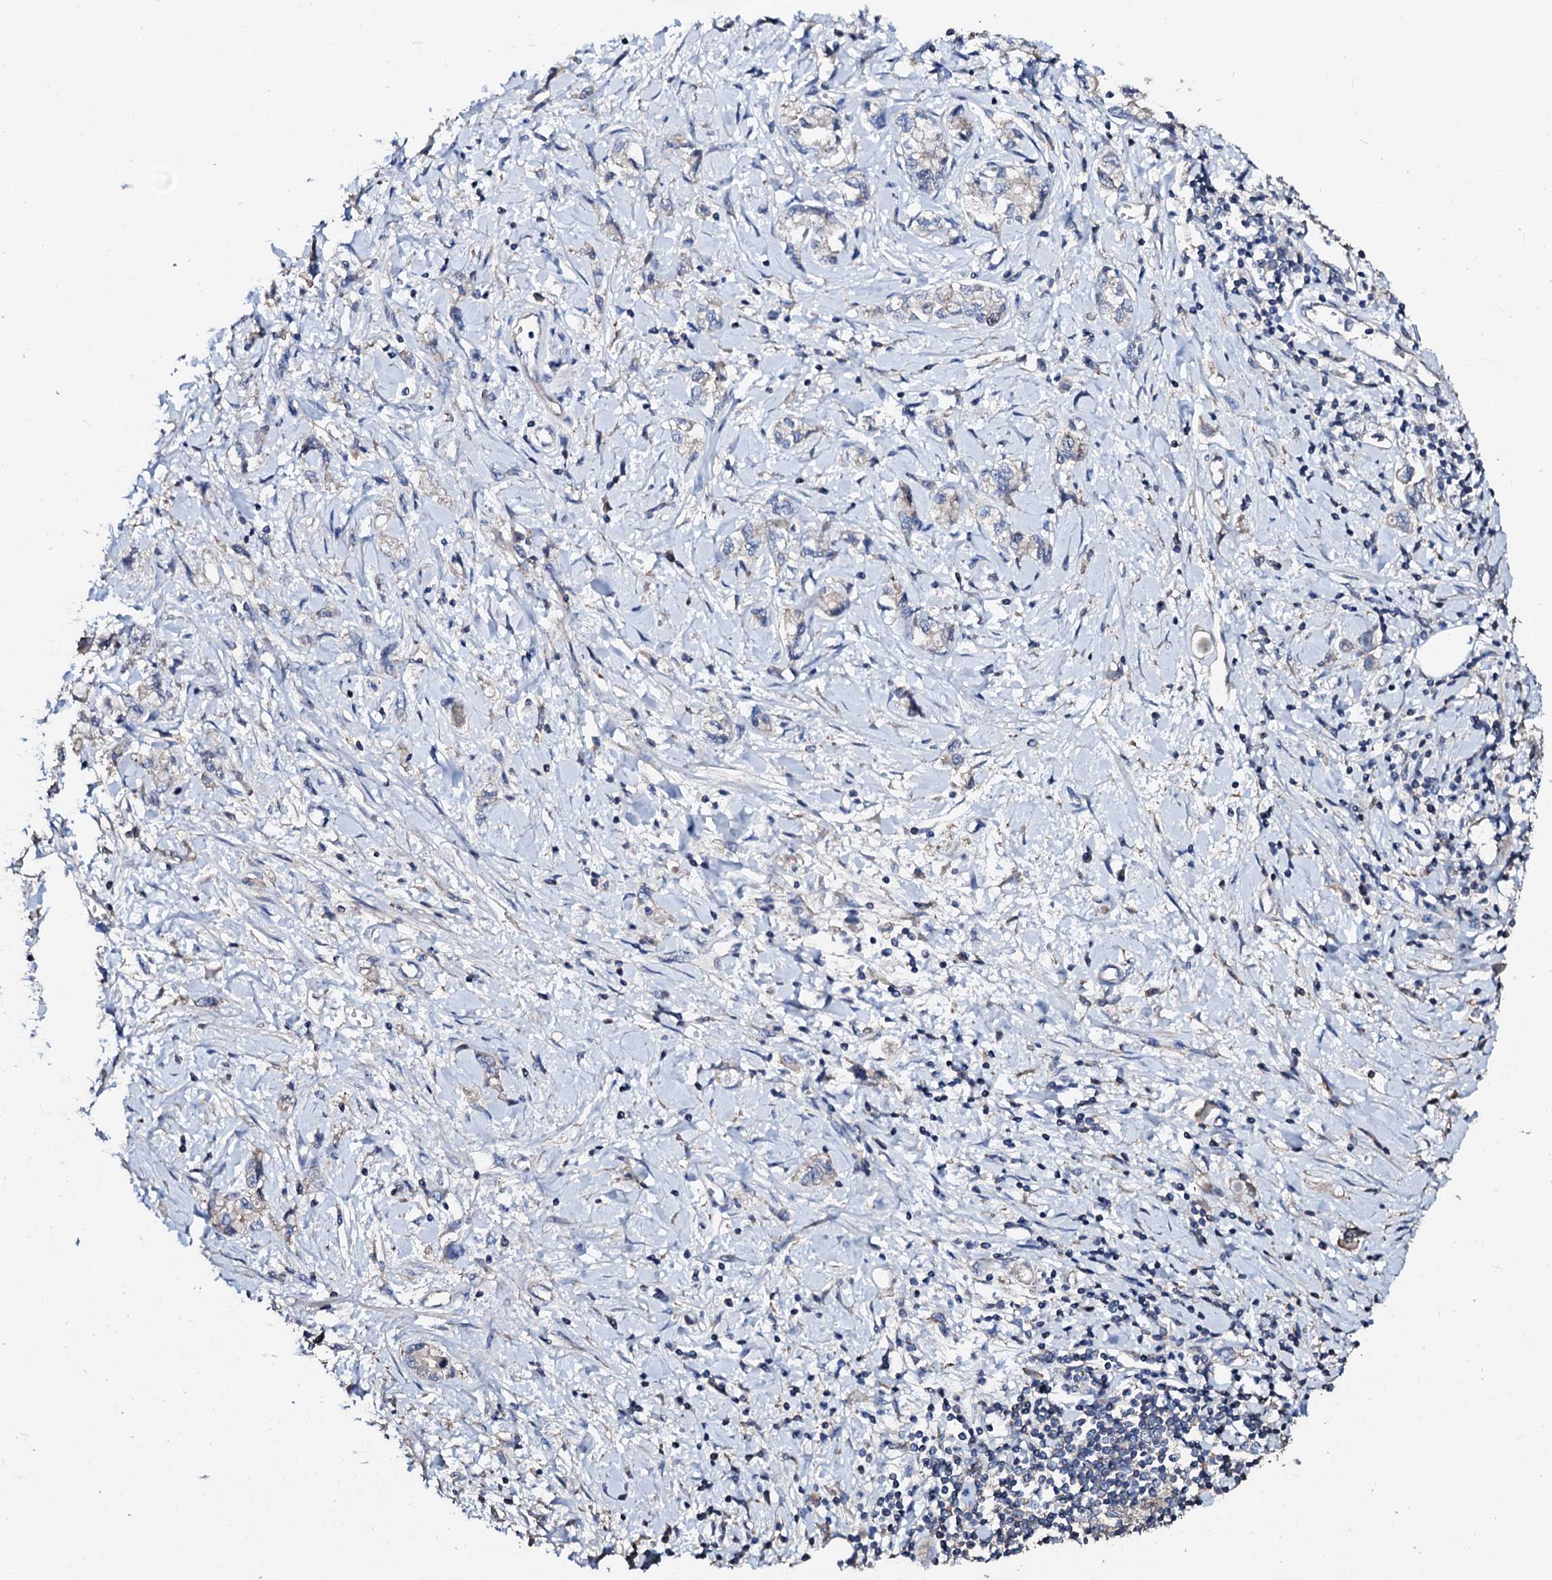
{"staining": {"intensity": "negative", "quantity": "none", "location": "none"}, "tissue": "stomach cancer", "cell_type": "Tumor cells", "image_type": "cancer", "snomed": [{"axis": "morphology", "description": "Adenocarcinoma, NOS"}, {"axis": "topography", "description": "Stomach"}], "caption": "Tumor cells show no significant protein expression in stomach adenocarcinoma.", "gene": "CSKMT", "patient": {"sex": "female", "age": 76}}